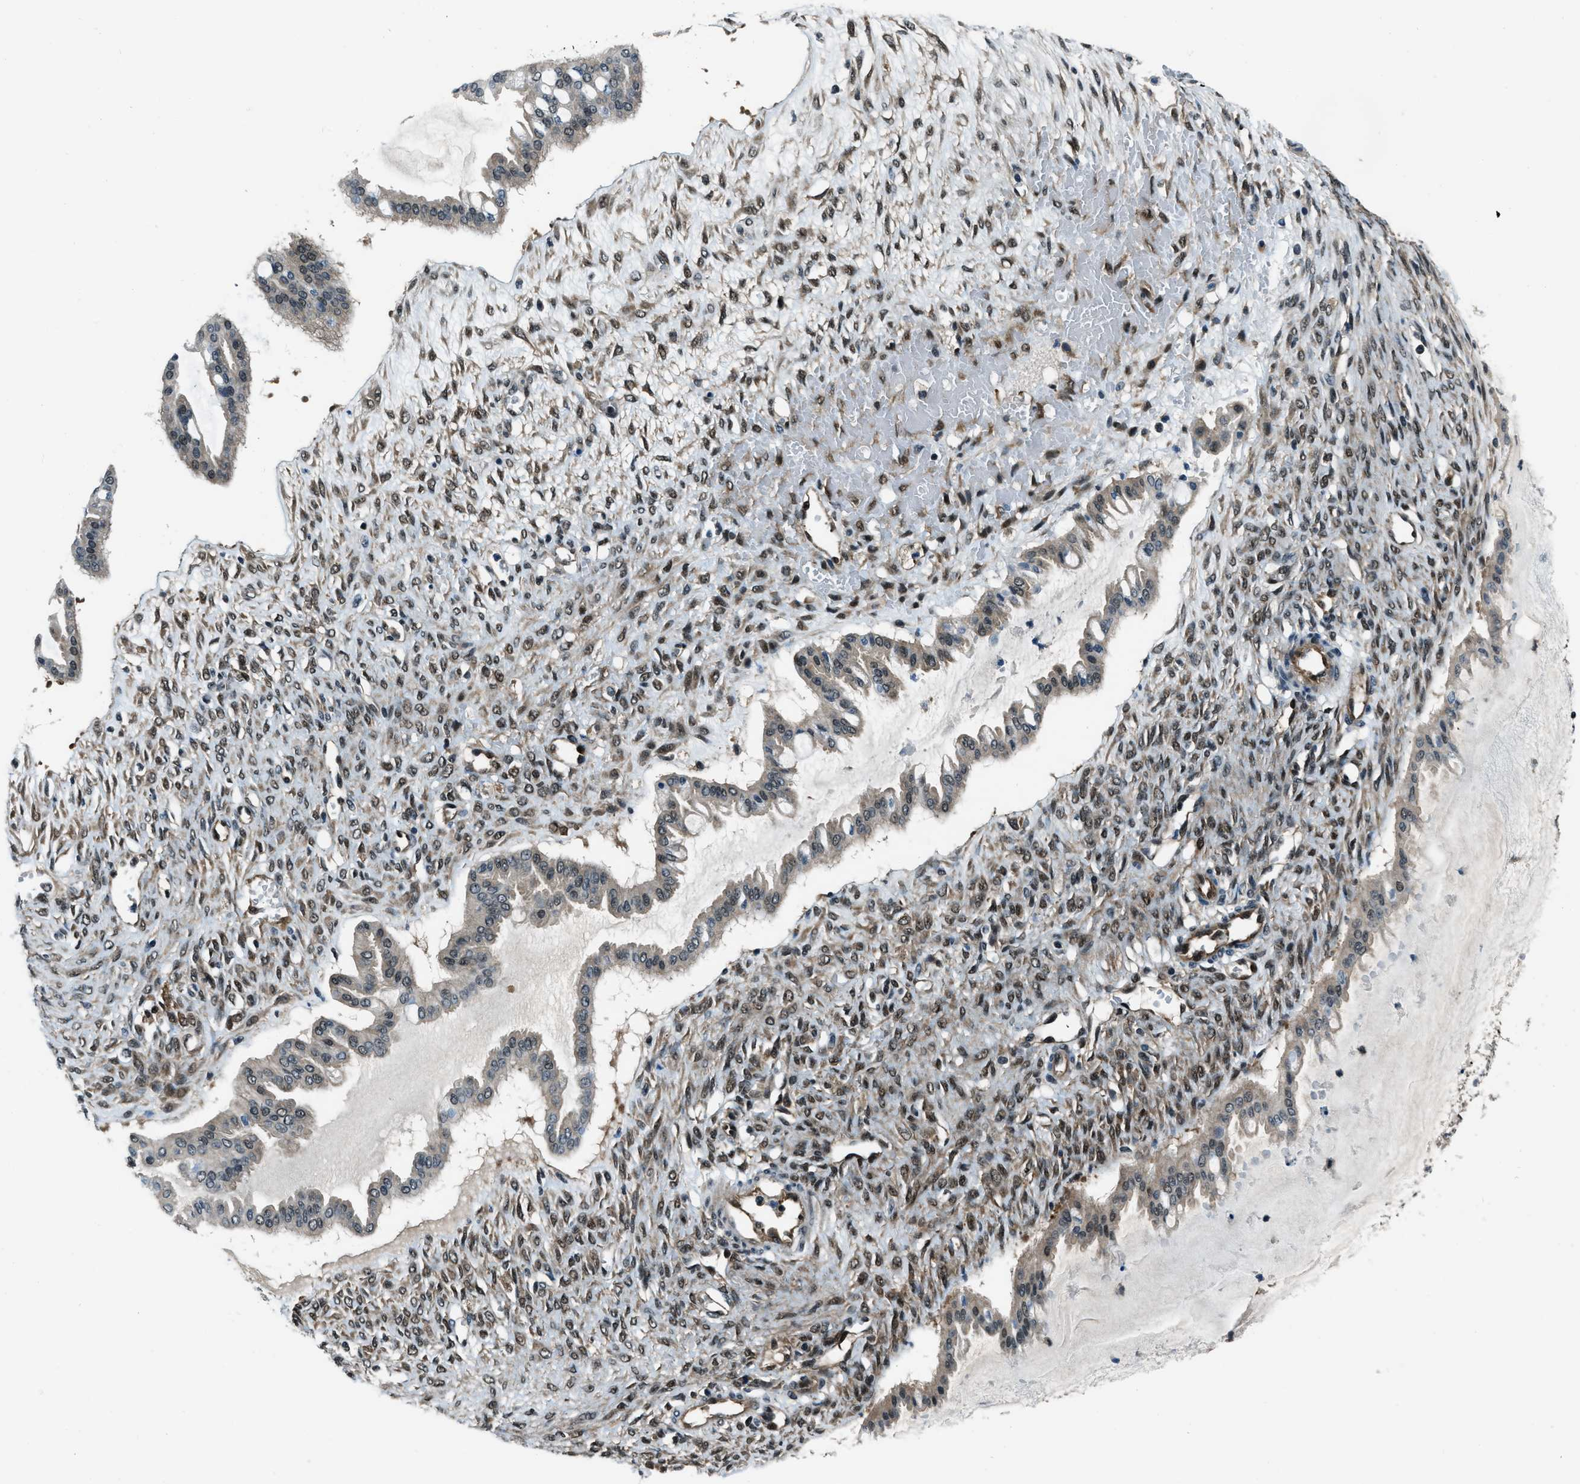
{"staining": {"intensity": "weak", "quantity": "25%-75%", "location": "cytoplasmic/membranous,nuclear"}, "tissue": "ovarian cancer", "cell_type": "Tumor cells", "image_type": "cancer", "snomed": [{"axis": "morphology", "description": "Cystadenocarcinoma, mucinous, NOS"}, {"axis": "topography", "description": "Ovary"}], "caption": "An immunohistochemistry photomicrograph of neoplastic tissue is shown. Protein staining in brown labels weak cytoplasmic/membranous and nuclear positivity in ovarian cancer (mucinous cystadenocarcinoma) within tumor cells. The staining was performed using DAB, with brown indicating positive protein expression. Nuclei are stained blue with hematoxylin.", "gene": "NUDCD3", "patient": {"sex": "female", "age": 73}}